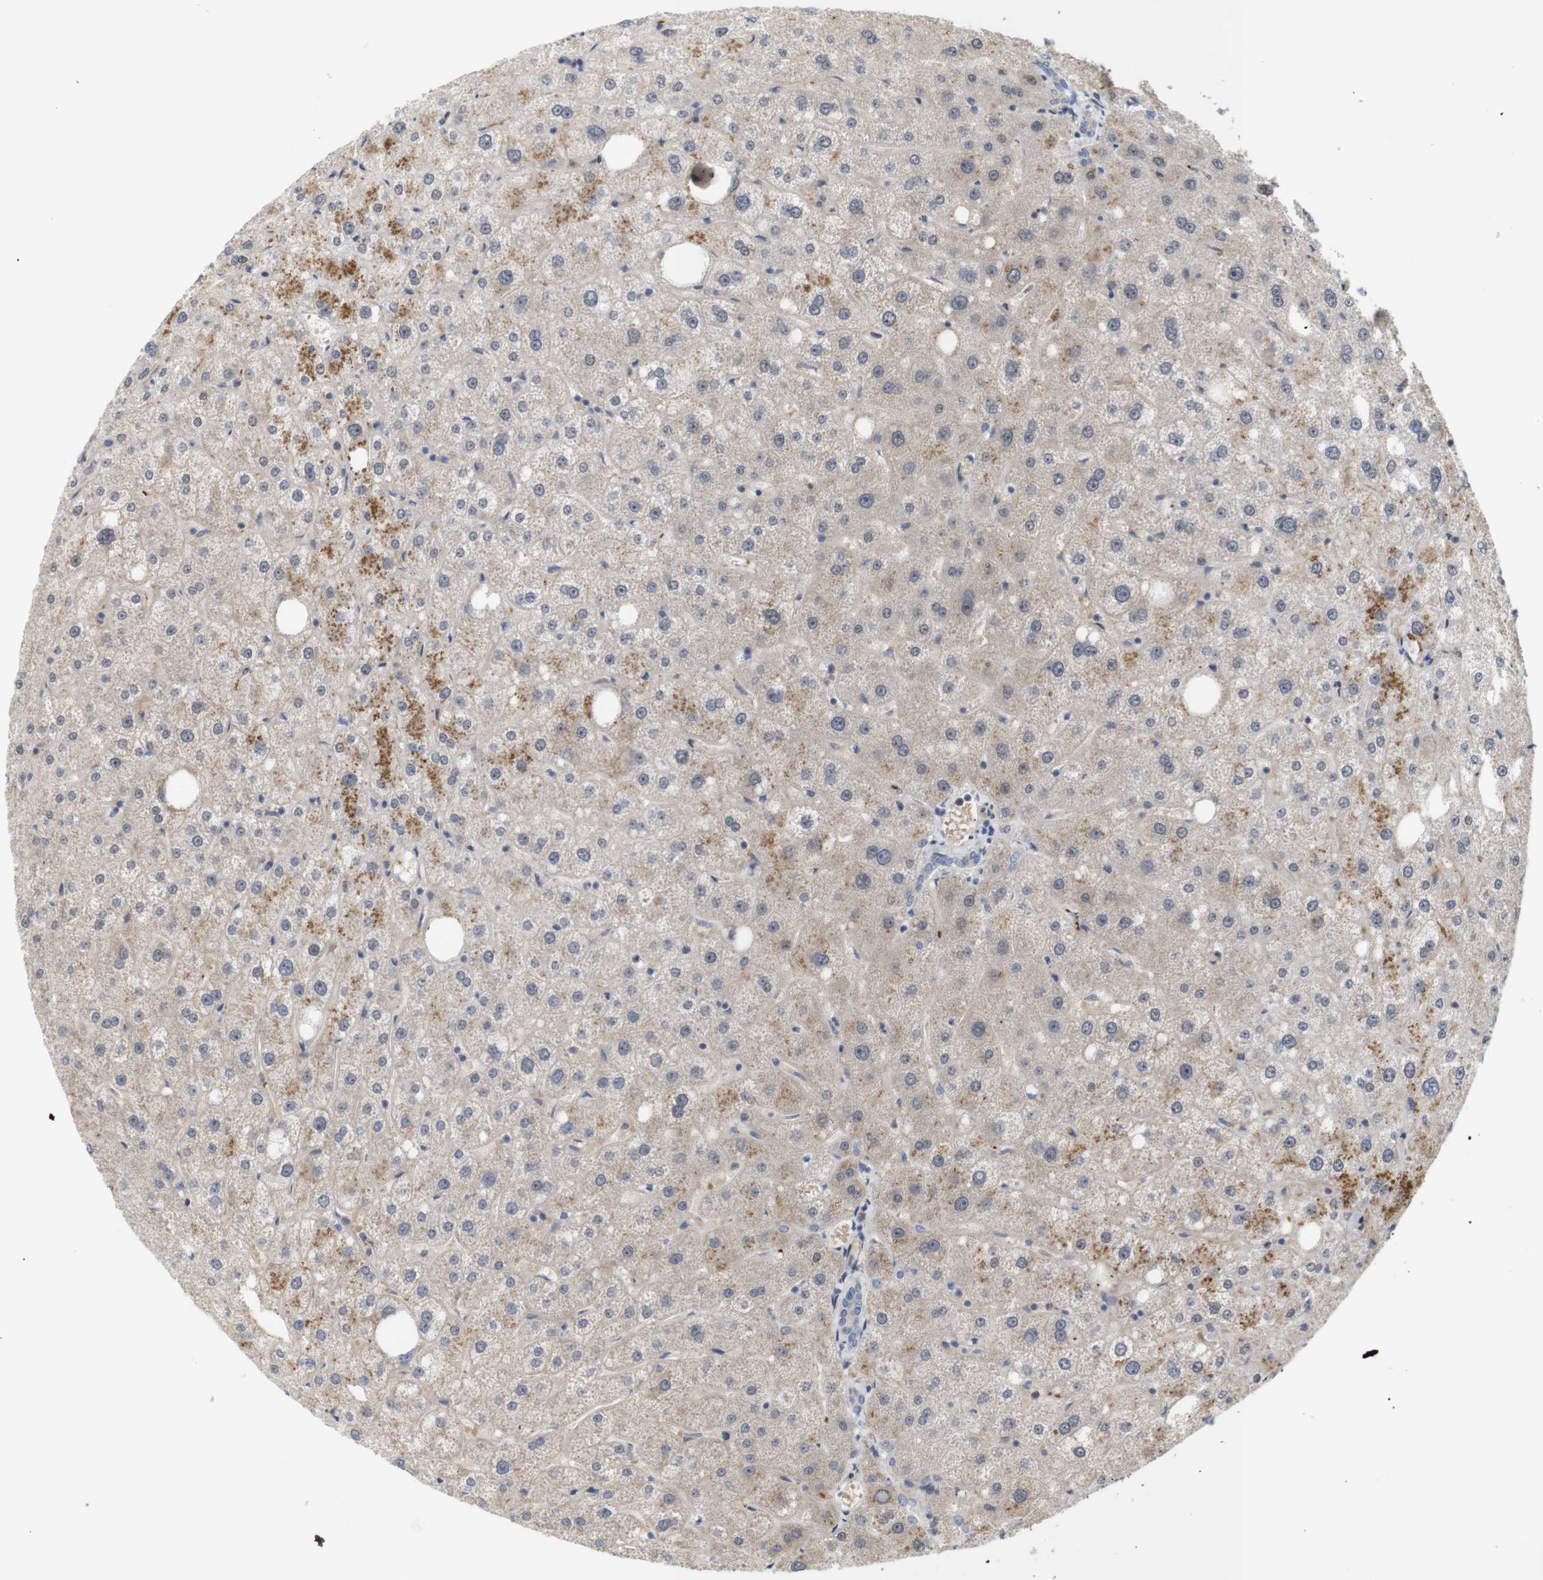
{"staining": {"intensity": "negative", "quantity": "none", "location": "none"}, "tissue": "liver", "cell_type": "Cholangiocytes", "image_type": "normal", "snomed": [{"axis": "morphology", "description": "Normal tissue, NOS"}, {"axis": "topography", "description": "Liver"}], "caption": "Immunohistochemistry of benign liver exhibits no expression in cholangiocytes.", "gene": "RPTOR", "patient": {"sex": "male", "age": 73}}